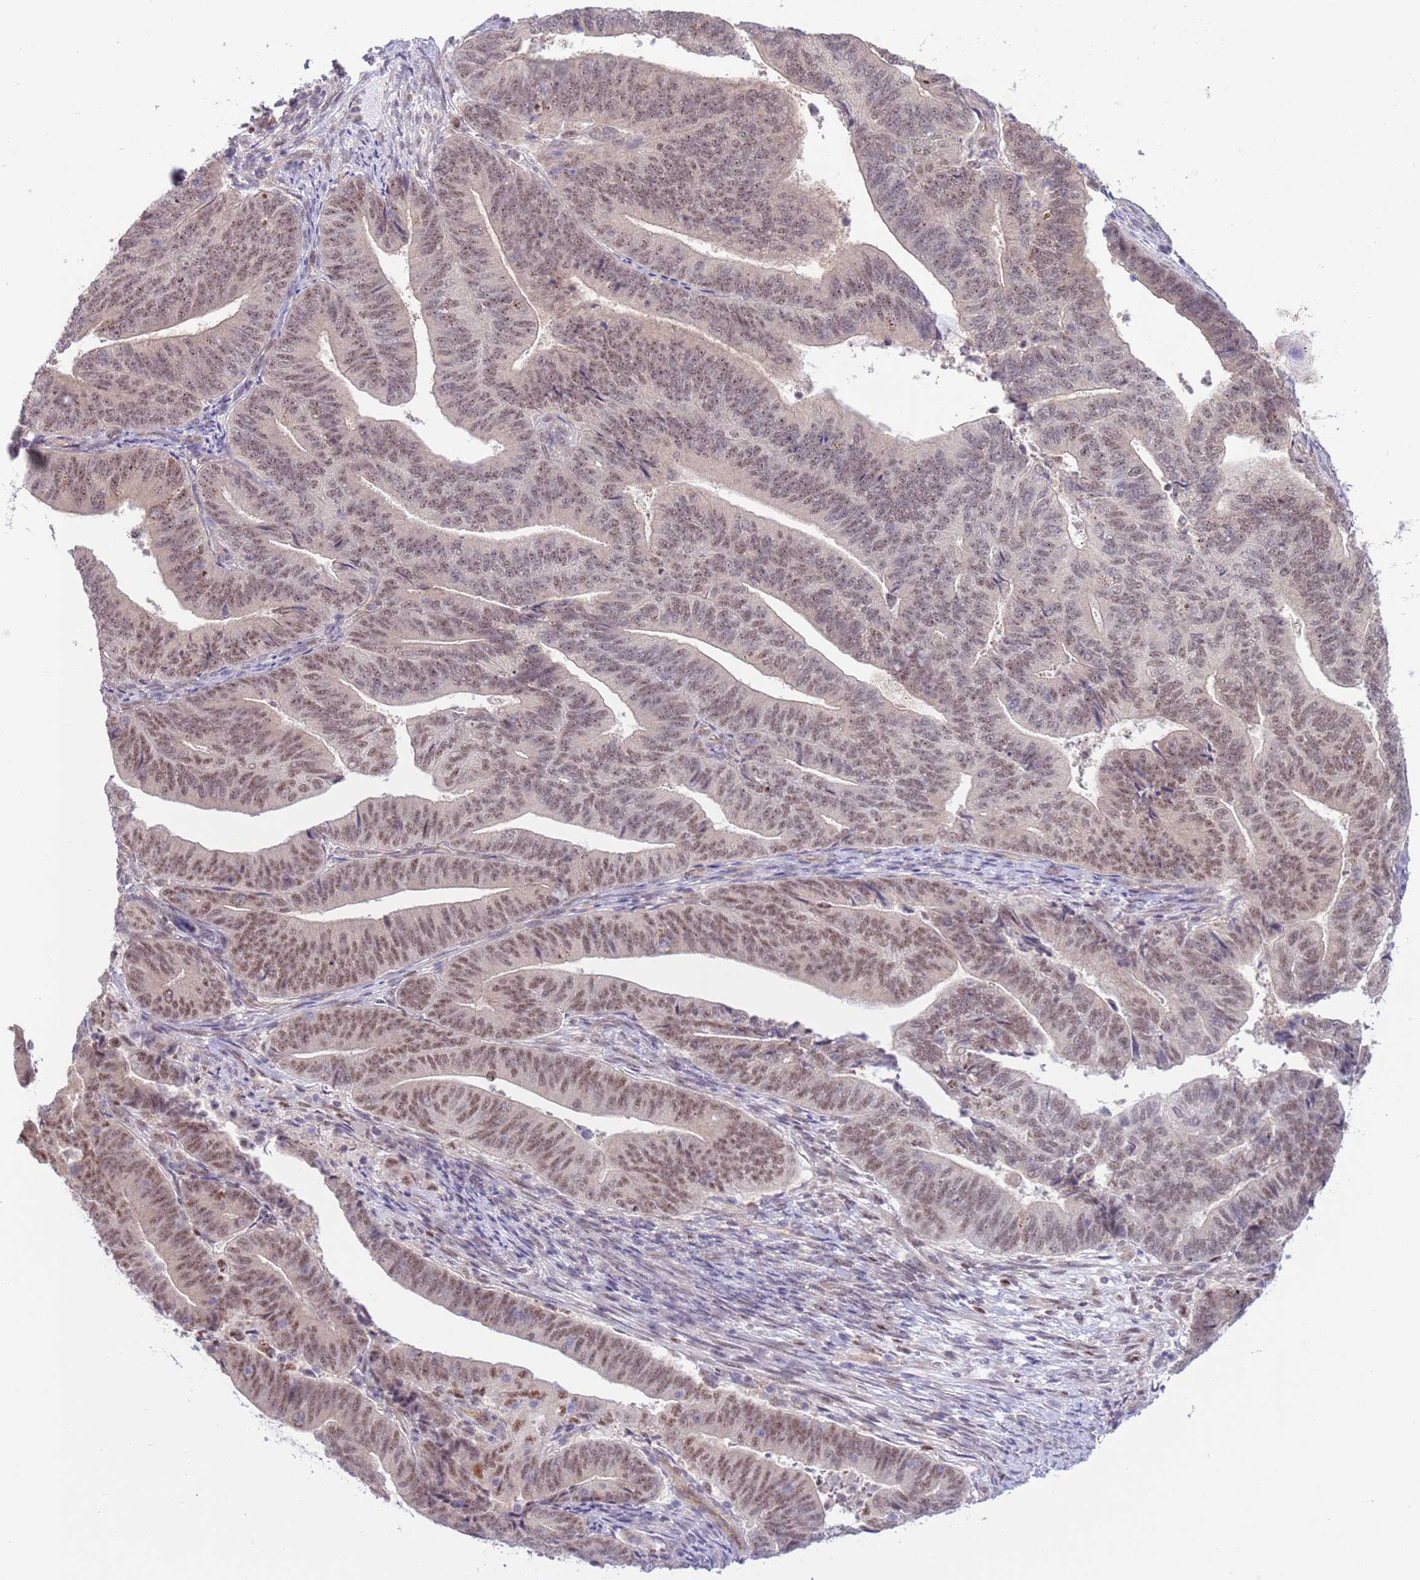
{"staining": {"intensity": "moderate", "quantity": ">75%", "location": "nuclear"}, "tissue": "endometrial cancer", "cell_type": "Tumor cells", "image_type": "cancer", "snomed": [{"axis": "morphology", "description": "Adenocarcinoma, NOS"}, {"axis": "topography", "description": "Endometrium"}], "caption": "There is medium levels of moderate nuclear expression in tumor cells of adenocarcinoma (endometrial), as demonstrated by immunohistochemical staining (brown color).", "gene": "PRPF6", "patient": {"sex": "female", "age": 70}}